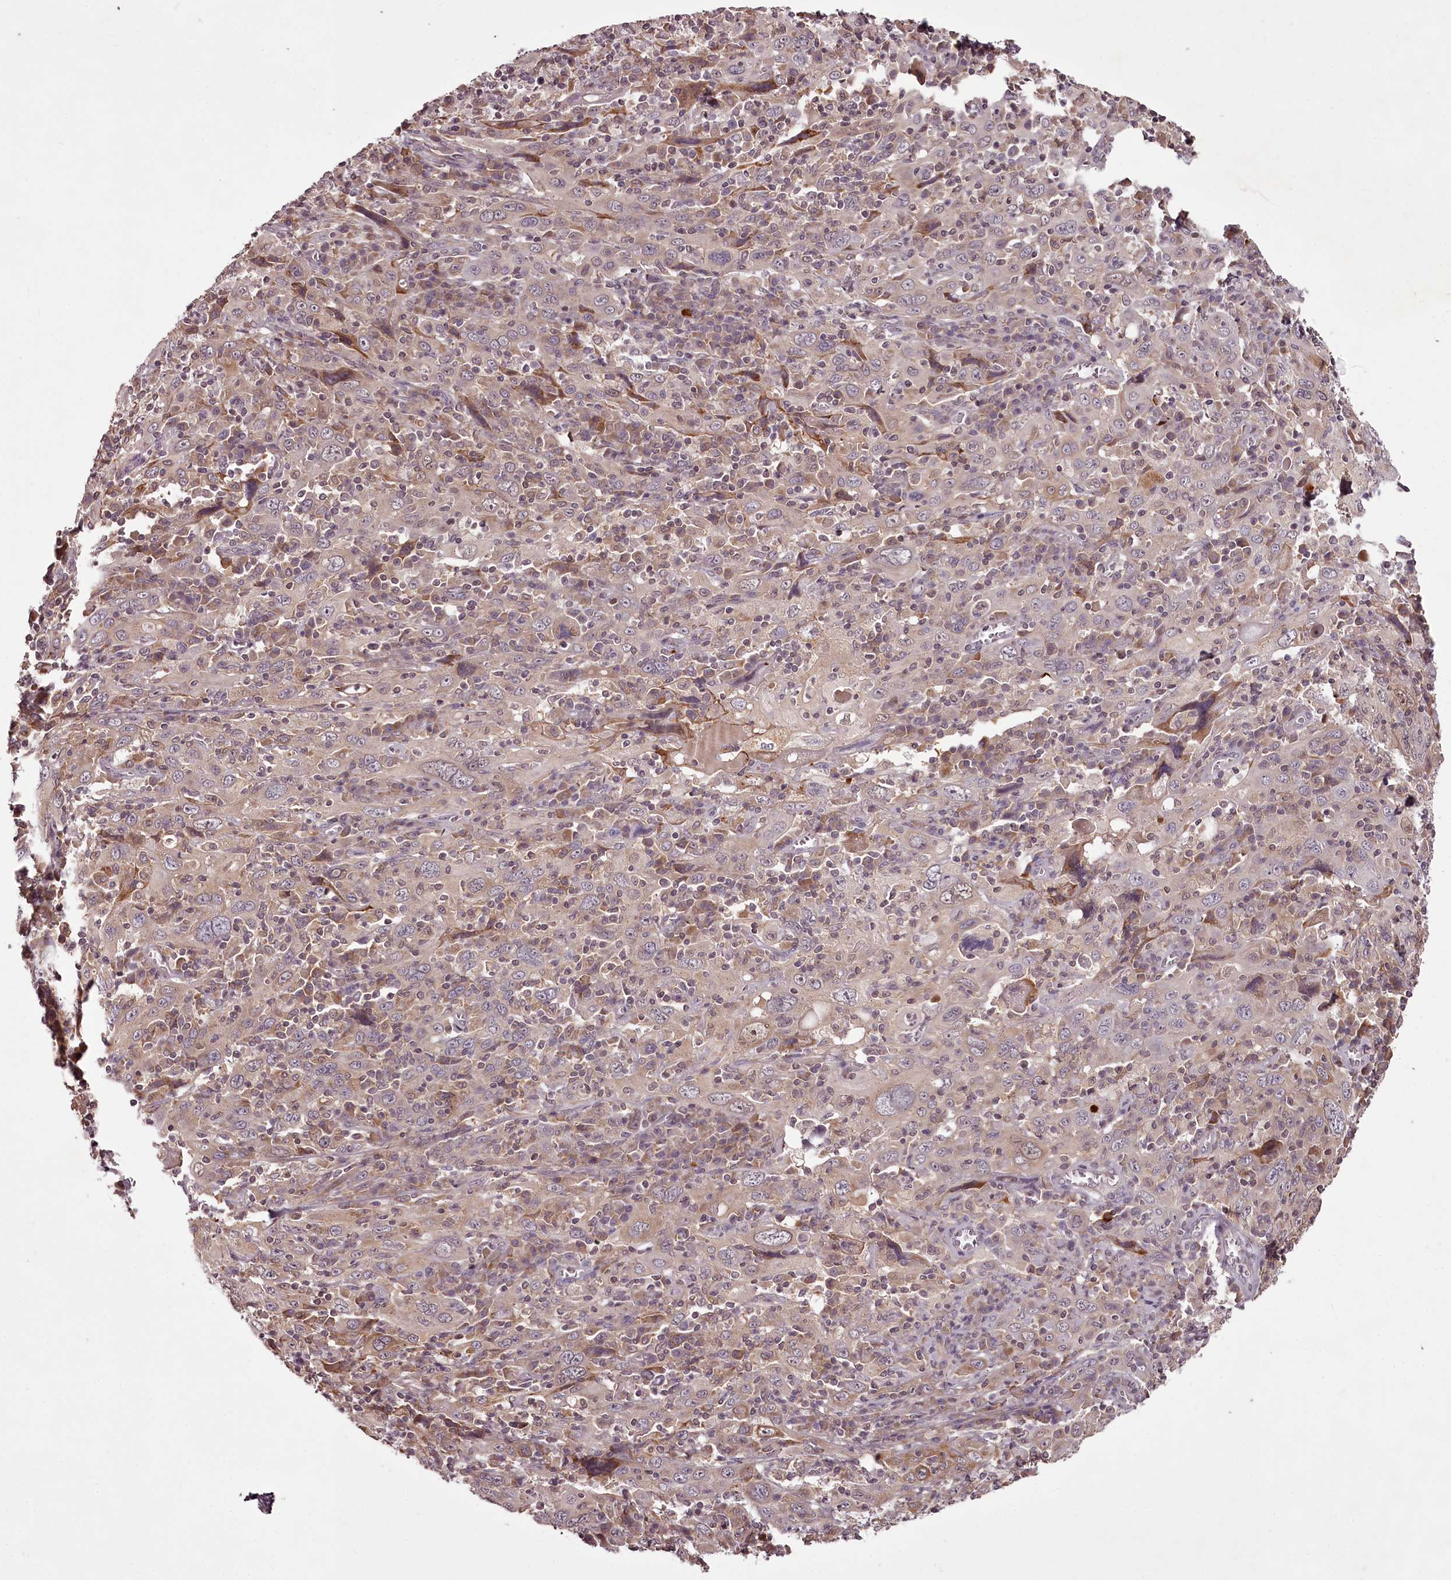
{"staining": {"intensity": "weak", "quantity": "<25%", "location": "cytoplasmic/membranous"}, "tissue": "cervical cancer", "cell_type": "Tumor cells", "image_type": "cancer", "snomed": [{"axis": "morphology", "description": "Squamous cell carcinoma, NOS"}, {"axis": "topography", "description": "Cervix"}], "caption": "DAB (3,3'-diaminobenzidine) immunohistochemical staining of cervical cancer displays no significant staining in tumor cells. (DAB immunohistochemistry (IHC), high magnification).", "gene": "CCDC92", "patient": {"sex": "female", "age": 46}}